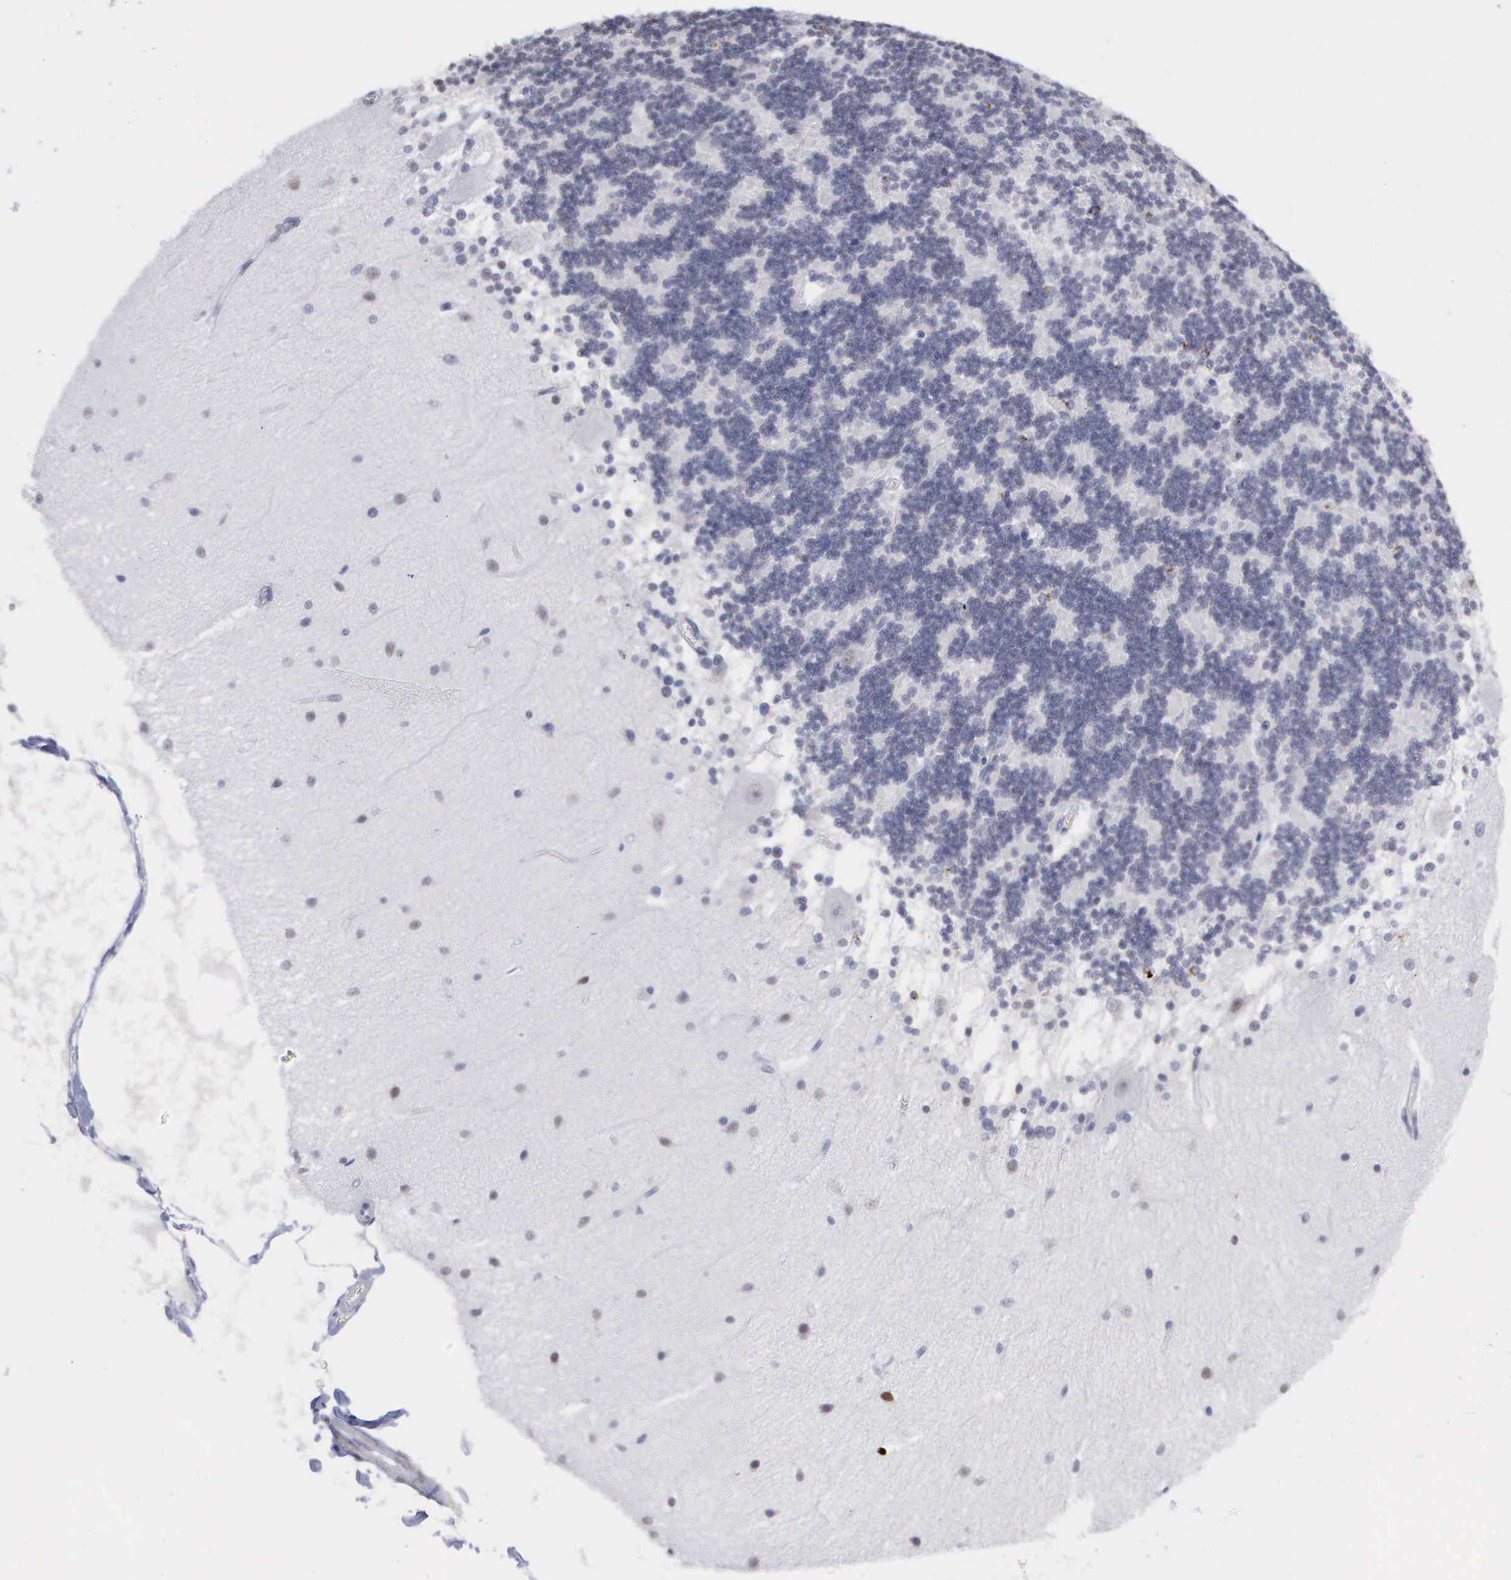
{"staining": {"intensity": "negative", "quantity": "none", "location": "none"}, "tissue": "cerebellum", "cell_type": "Cells in granular layer", "image_type": "normal", "snomed": [{"axis": "morphology", "description": "Normal tissue, NOS"}, {"axis": "topography", "description": "Cerebellum"}], "caption": "DAB immunohistochemical staining of benign human cerebellum exhibits no significant positivity in cells in granular layer.", "gene": "SPIN3", "patient": {"sex": "female", "age": 54}}